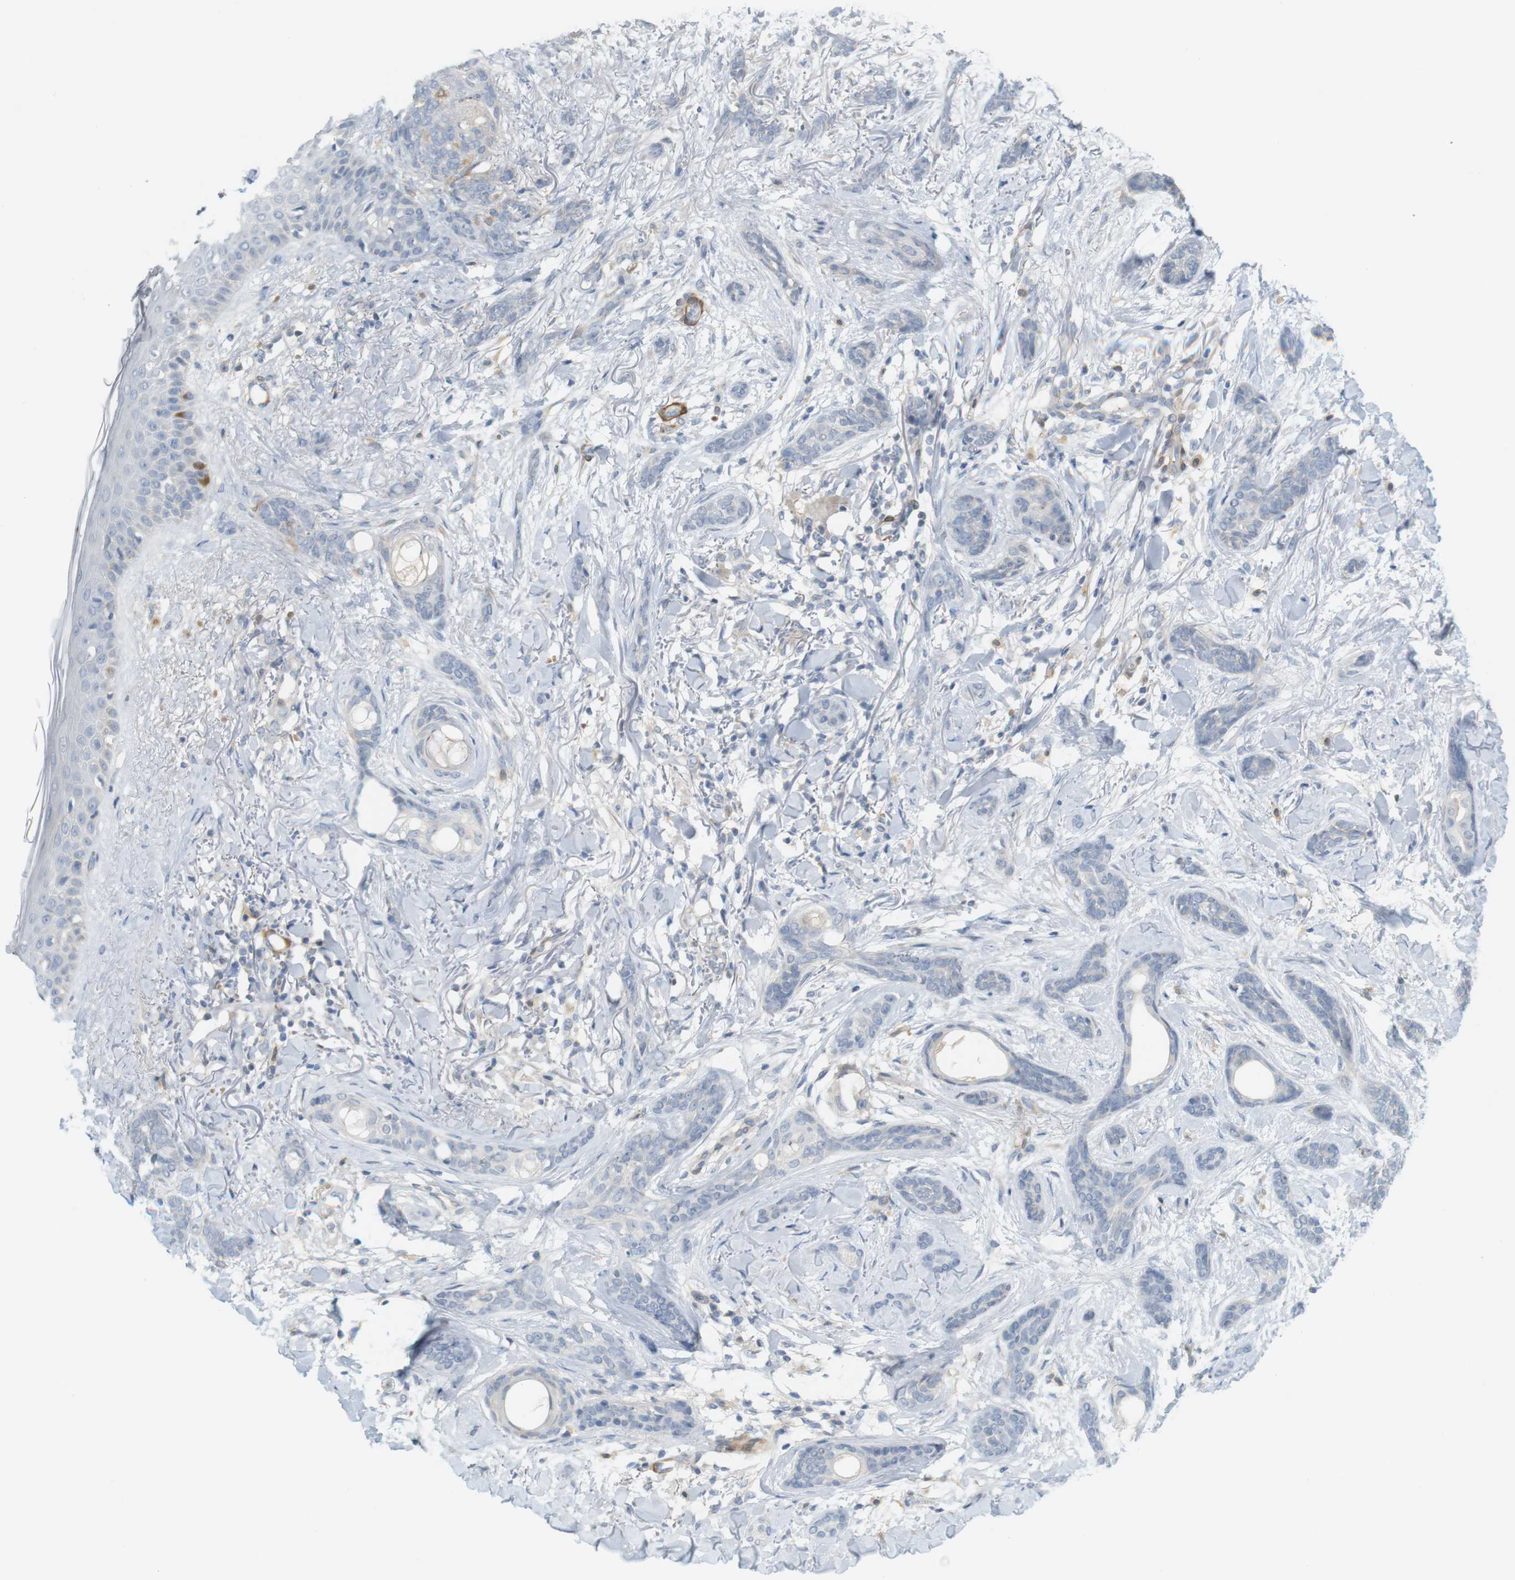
{"staining": {"intensity": "negative", "quantity": "none", "location": "none"}, "tissue": "skin cancer", "cell_type": "Tumor cells", "image_type": "cancer", "snomed": [{"axis": "morphology", "description": "Basal cell carcinoma"}, {"axis": "morphology", "description": "Adnexal tumor, benign"}, {"axis": "topography", "description": "Skin"}], "caption": "Tumor cells are negative for protein expression in human skin basal cell carcinoma.", "gene": "PDE3A", "patient": {"sex": "female", "age": 42}}